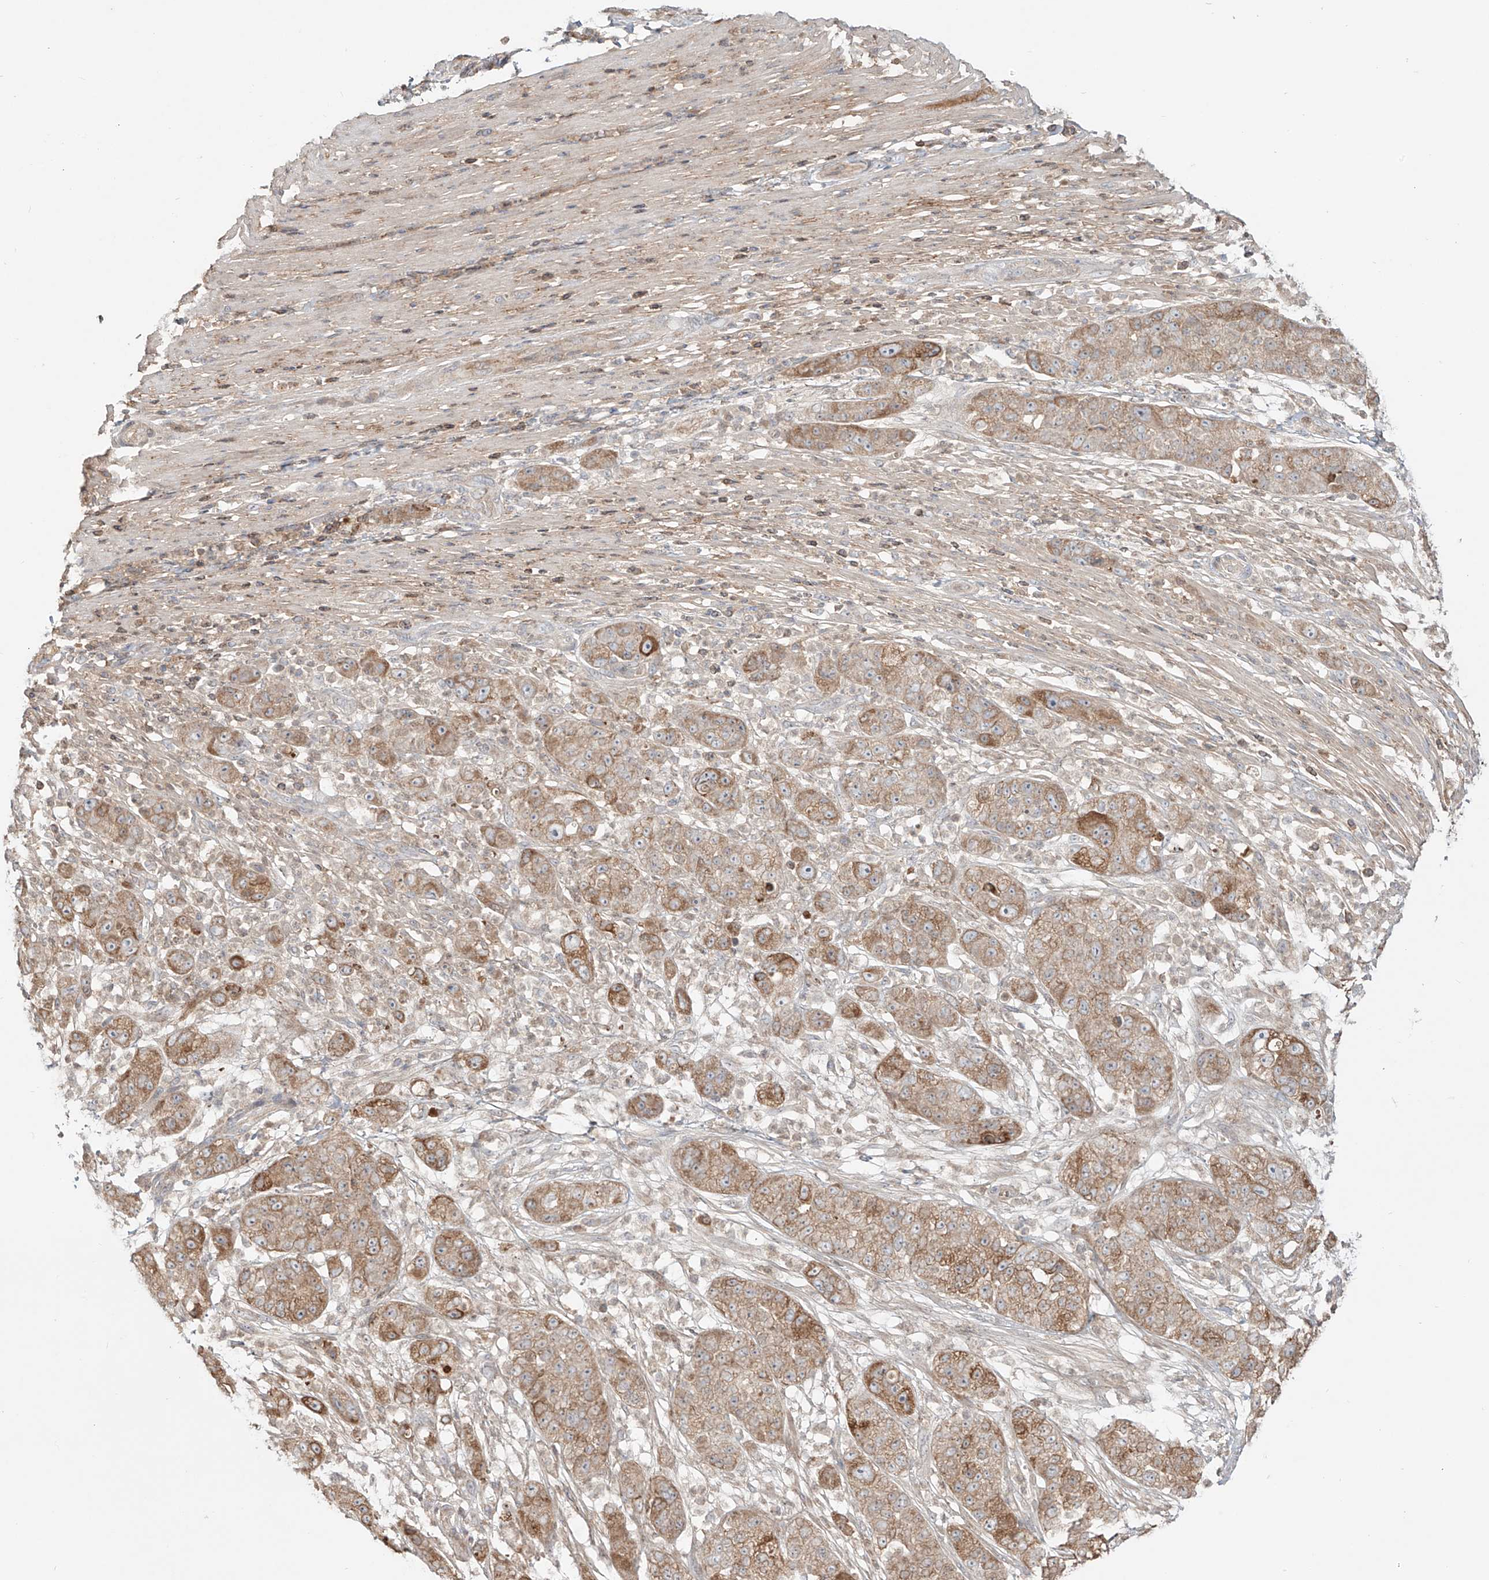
{"staining": {"intensity": "strong", "quantity": ">75%", "location": "cytoplasmic/membranous"}, "tissue": "pancreatic cancer", "cell_type": "Tumor cells", "image_type": "cancer", "snomed": [{"axis": "morphology", "description": "Adenocarcinoma, NOS"}, {"axis": "topography", "description": "Pancreas"}], "caption": "Brown immunohistochemical staining in human pancreatic cancer demonstrates strong cytoplasmic/membranous expression in approximately >75% of tumor cells.", "gene": "ERO1A", "patient": {"sex": "female", "age": 78}}